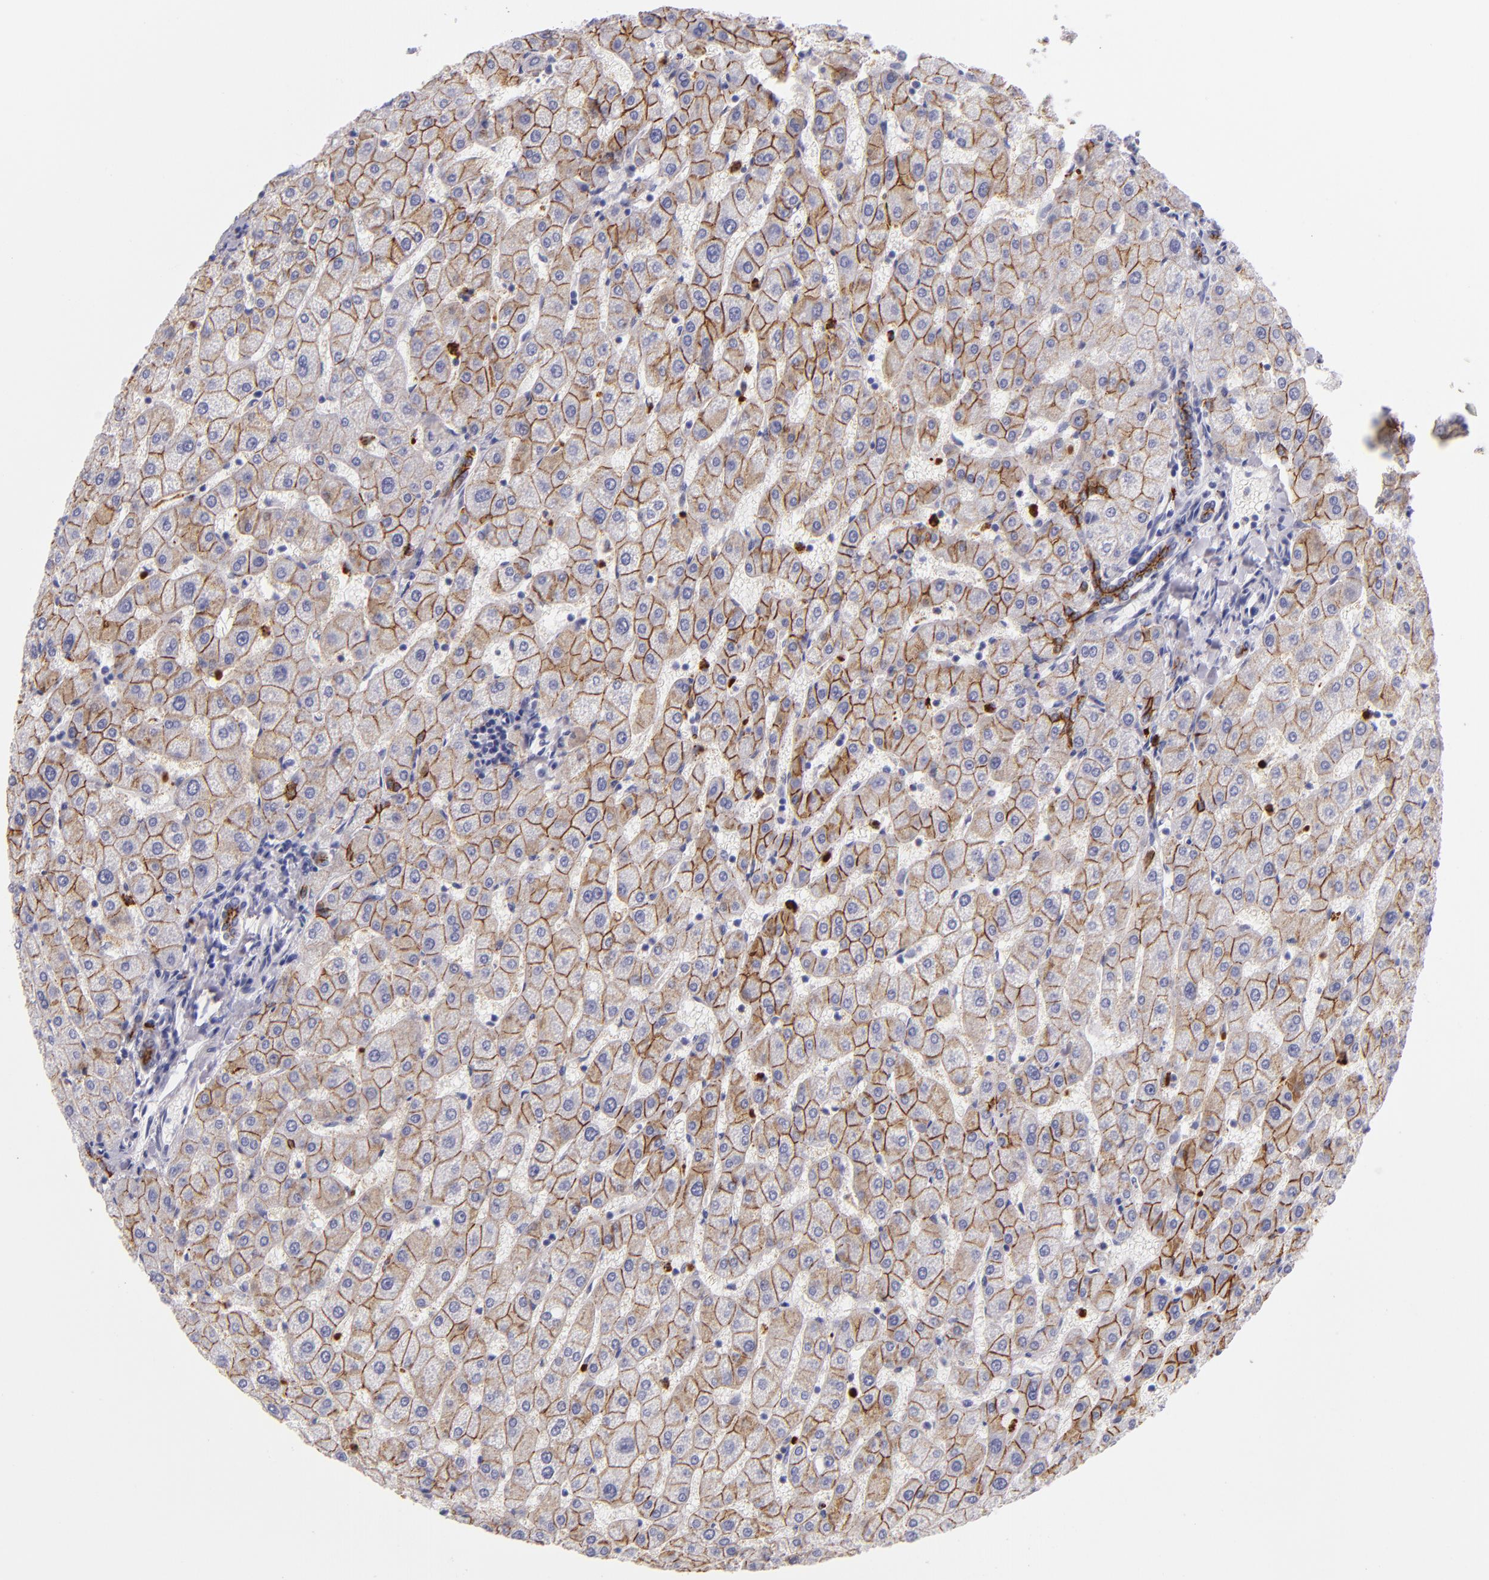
{"staining": {"intensity": "strong", "quantity": ">75%", "location": "cytoplasmic/membranous"}, "tissue": "liver", "cell_type": "Cholangiocytes", "image_type": "normal", "snomed": [{"axis": "morphology", "description": "Normal tissue, NOS"}, {"axis": "topography", "description": "Liver"}], "caption": "Immunohistochemical staining of unremarkable liver reveals strong cytoplasmic/membranous protein expression in approximately >75% of cholangiocytes.", "gene": "CDH3", "patient": {"sex": "male", "age": 67}}